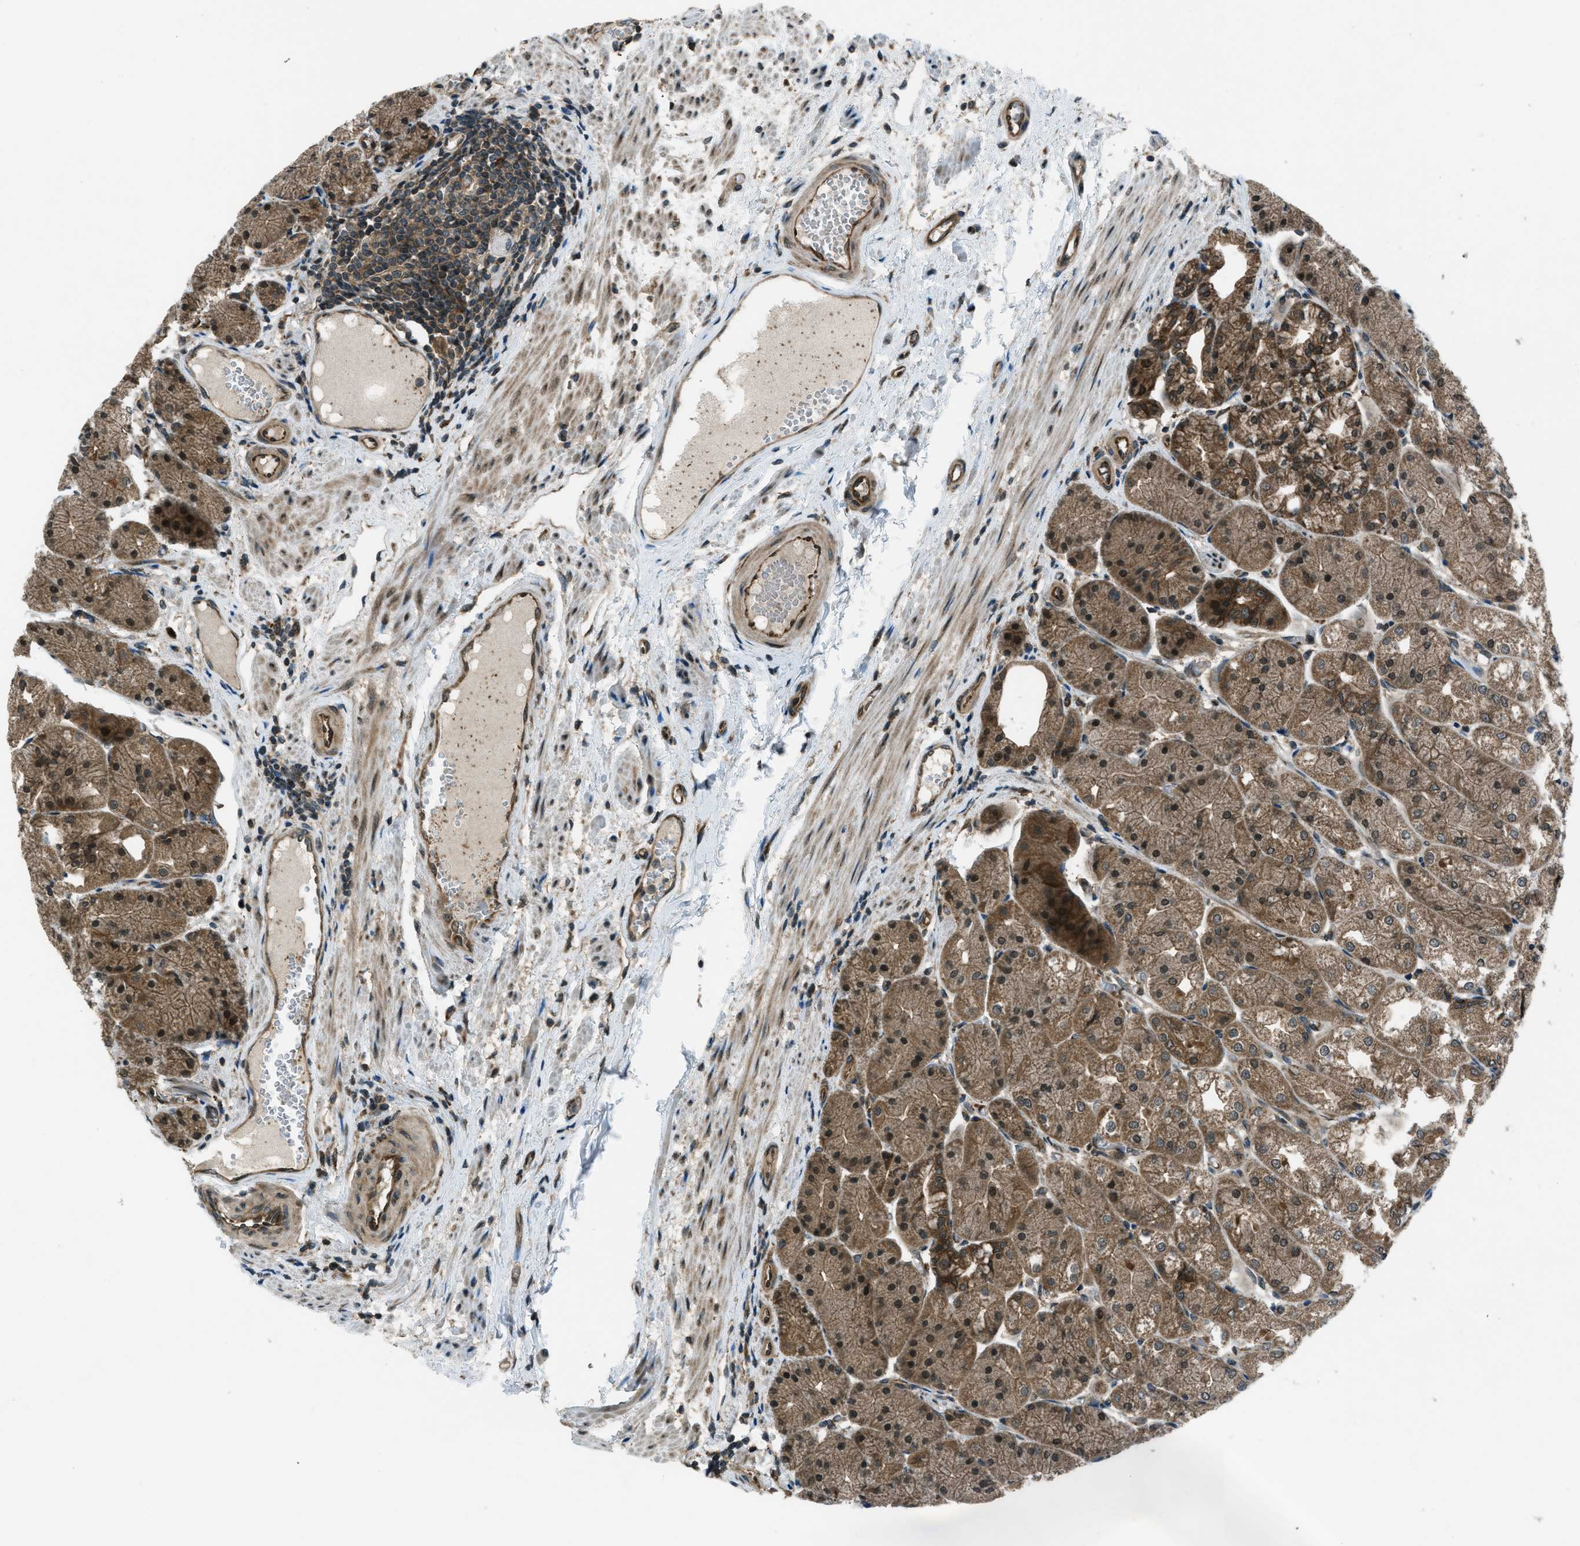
{"staining": {"intensity": "moderate", "quantity": ">75%", "location": "cytoplasmic/membranous"}, "tissue": "stomach", "cell_type": "Glandular cells", "image_type": "normal", "snomed": [{"axis": "morphology", "description": "Normal tissue, NOS"}, {"axis": "topography", "description": "Stomach, upper"}], "caption": "This is a histology image of immunohistochemistry (IHC) staining of unremarkable stomach, which shows moderate staining in the cytoplasmic/membranous of glandular cells.", "gene": "ASAP2", "patient": {"sex": "male", "age": 72}}